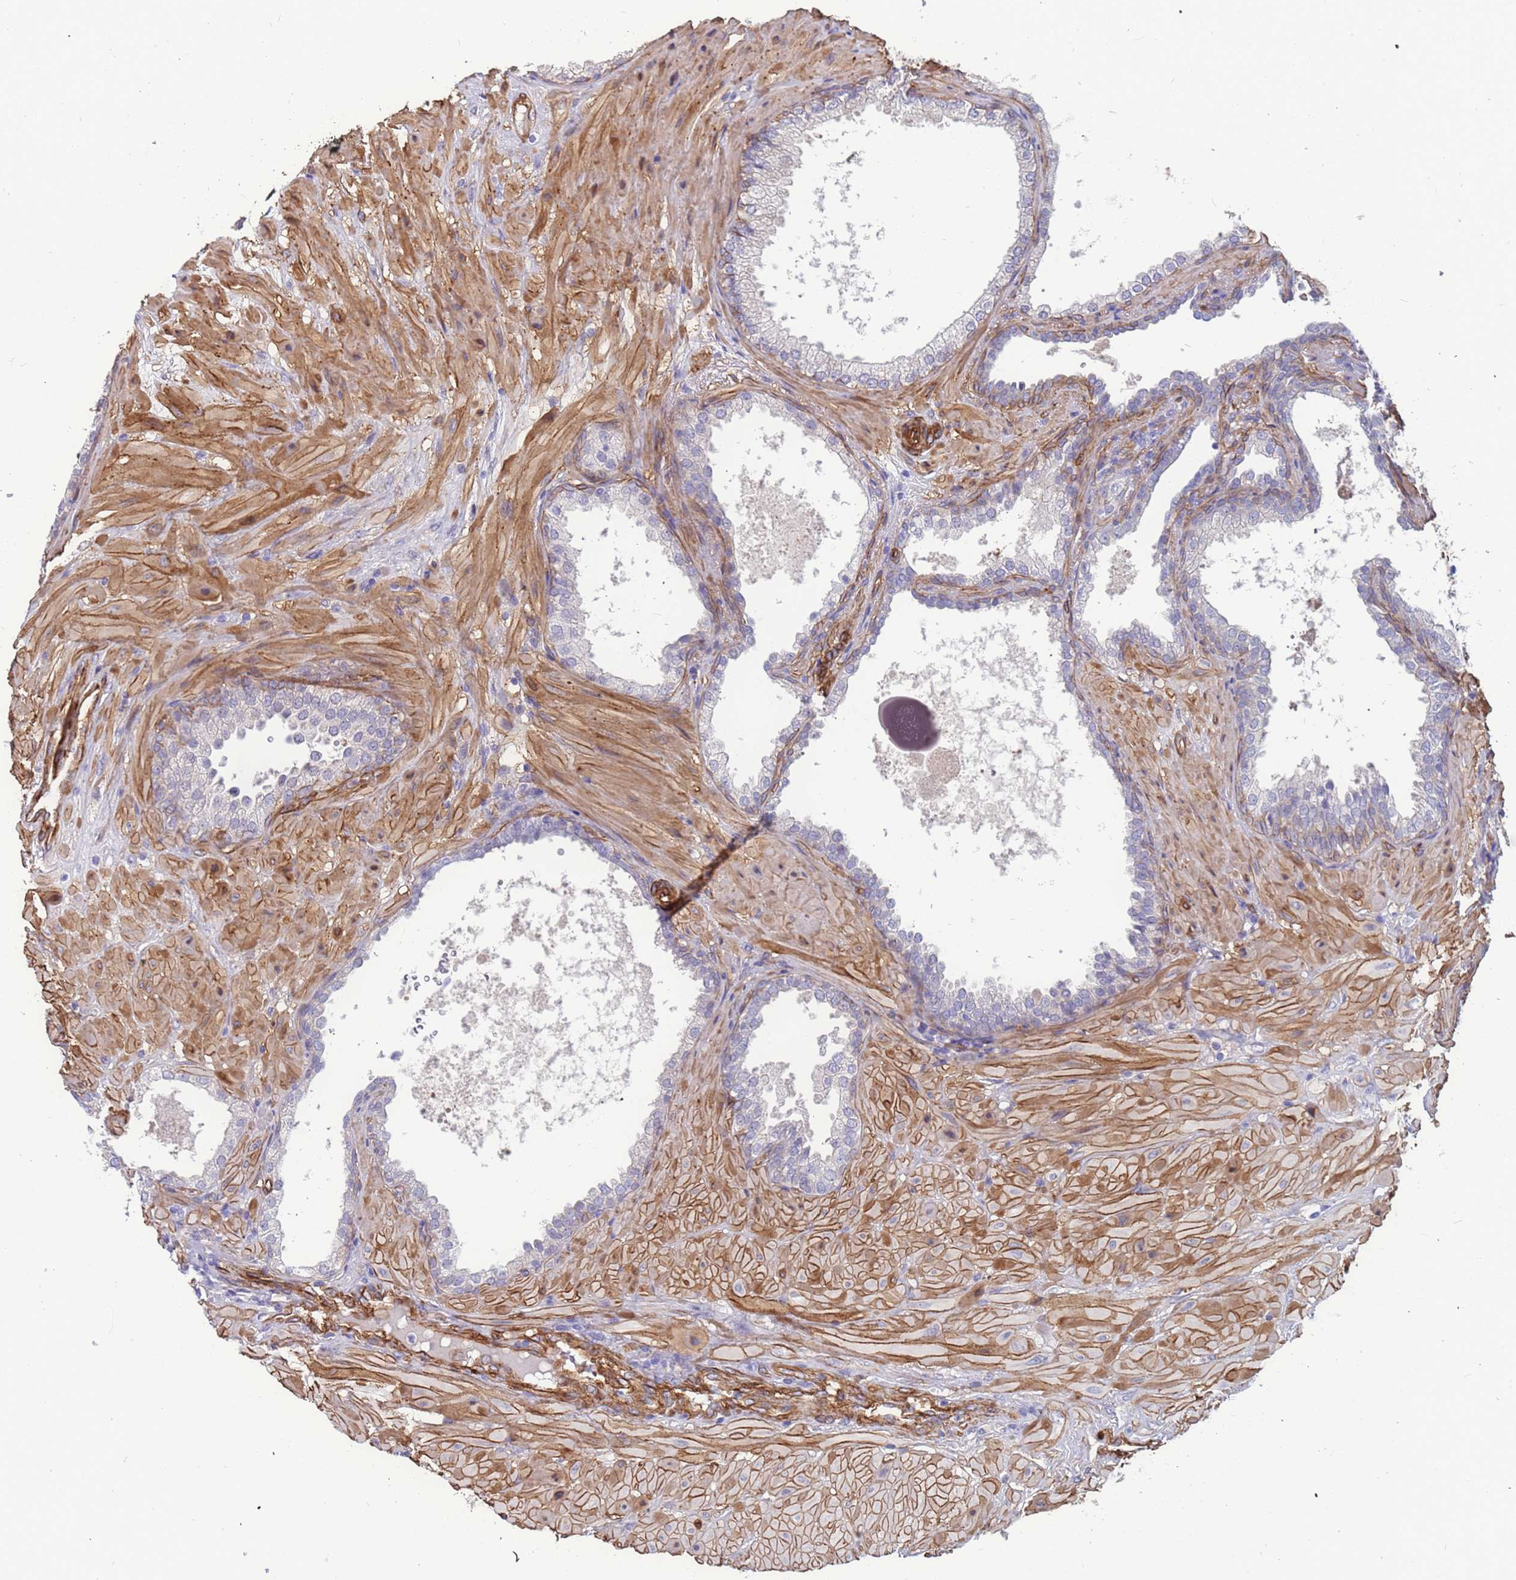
{"staining": {"intensity": "negative", "quantity": "none", "location": "none"}, "tissue": "prostate cancer", "cell_type": "Tumor cells", "image_type": "cancer", "snomed": [{"axis": "morphology", "description": "Adenocarcinoma, High grade"}, {"axis": "topography", "description": "Prostate"}], "caption": "High-grade adenocarcinoma (prostate) was stained to show a protein in brown. There is no significant staining in tumor cells. (DAB immunohistochemistry (IHC), high magnification).", "gene": "EHD2", "patient": {"sex": "male", "age": 71}}